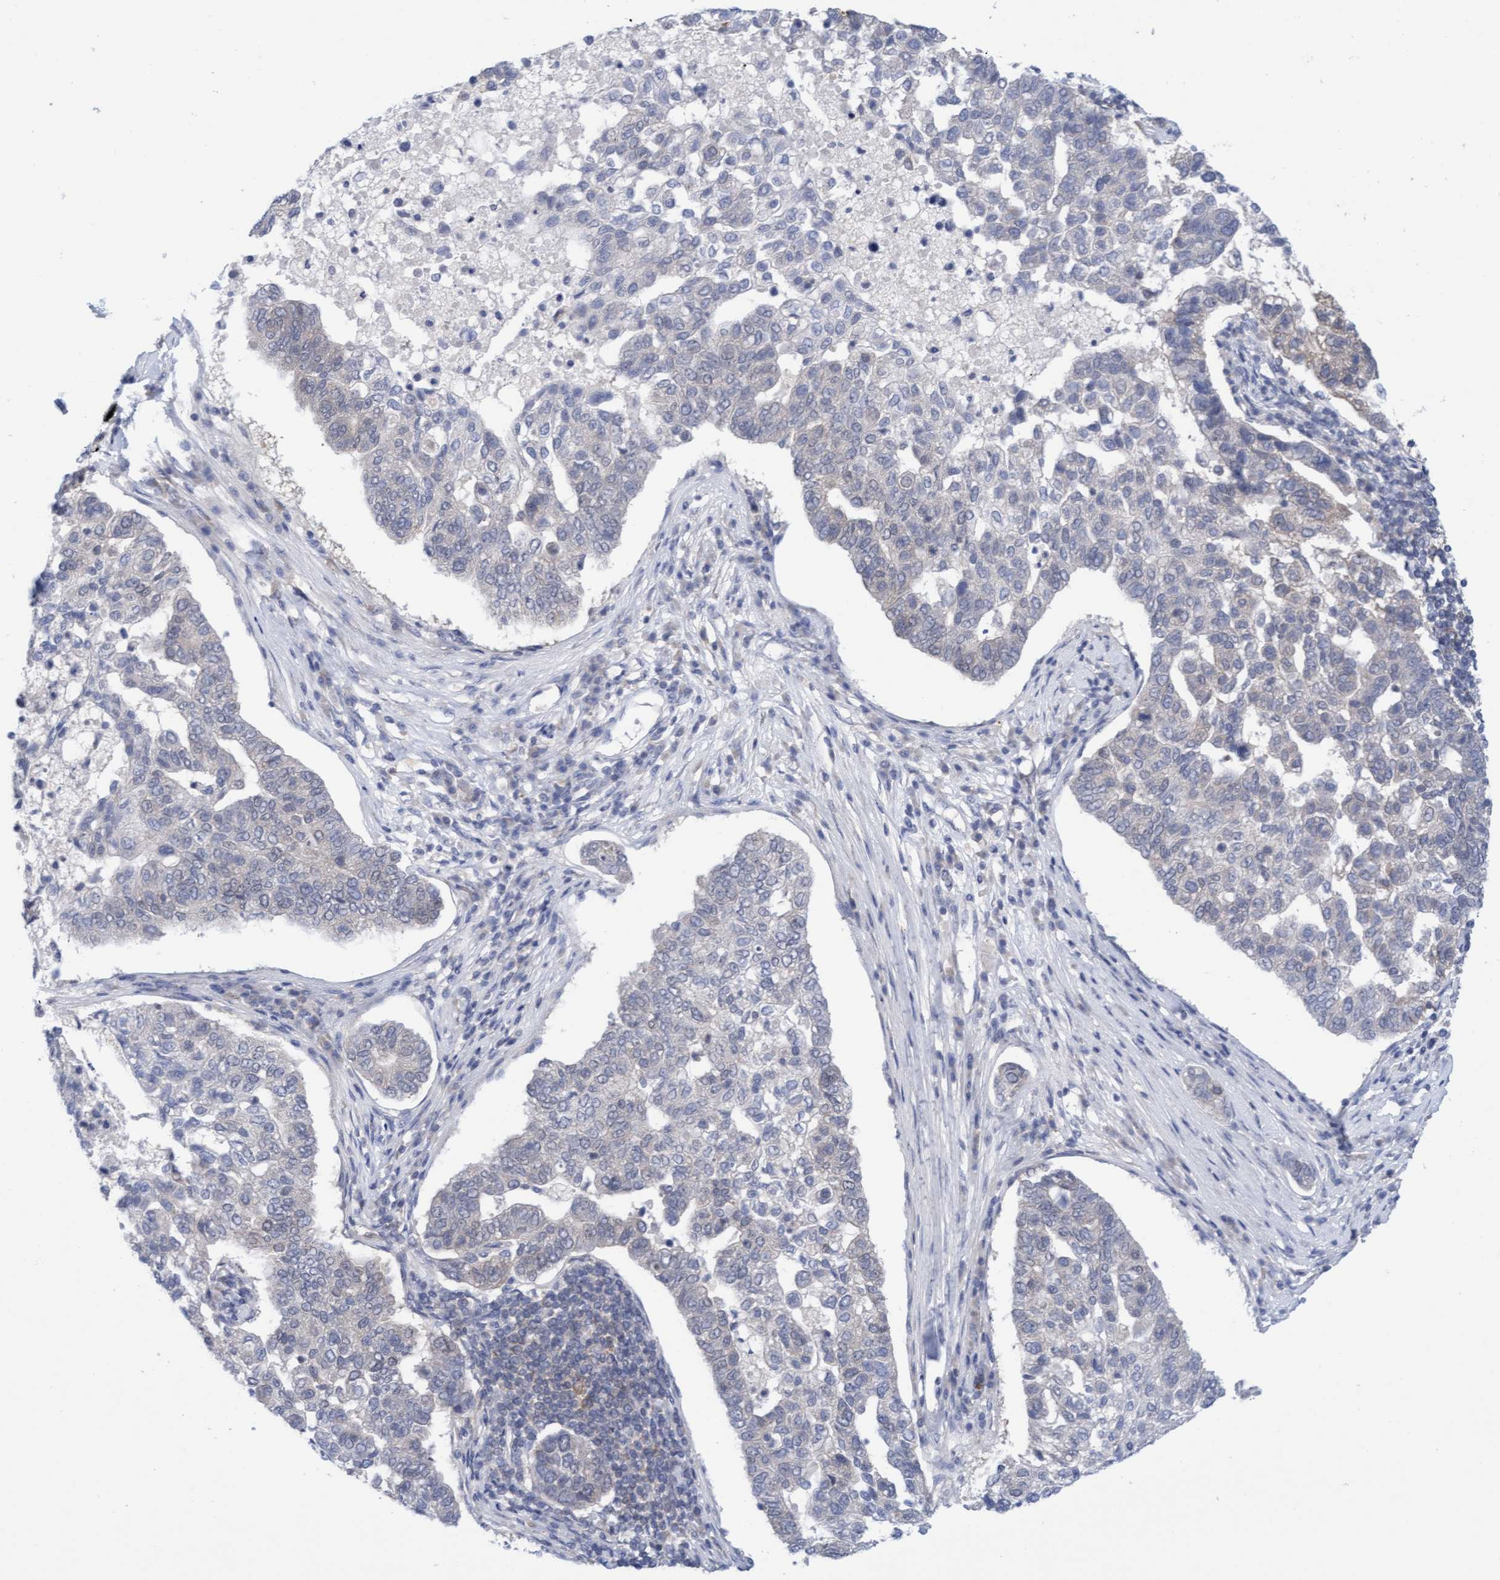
{"staining": {"intensity": "negative", "quantity": "none", "location": "none"}, "tissue": "pancreatic cancer", "cell_type": "Tumor cells", "image_type": "cancer", "snomed": [{"axis": "morphology", "description": "Adenocarcinoma, NOS"}, {"axis": "topography", "description": "Pancreas"}], "caption": "DAB immunohistochemical staining of pancreatic adenocarcinoma reveals no significant positivity in tumor cells.", "gene": "AMZ2", "patient": {"sex": "female", "age": 61}}